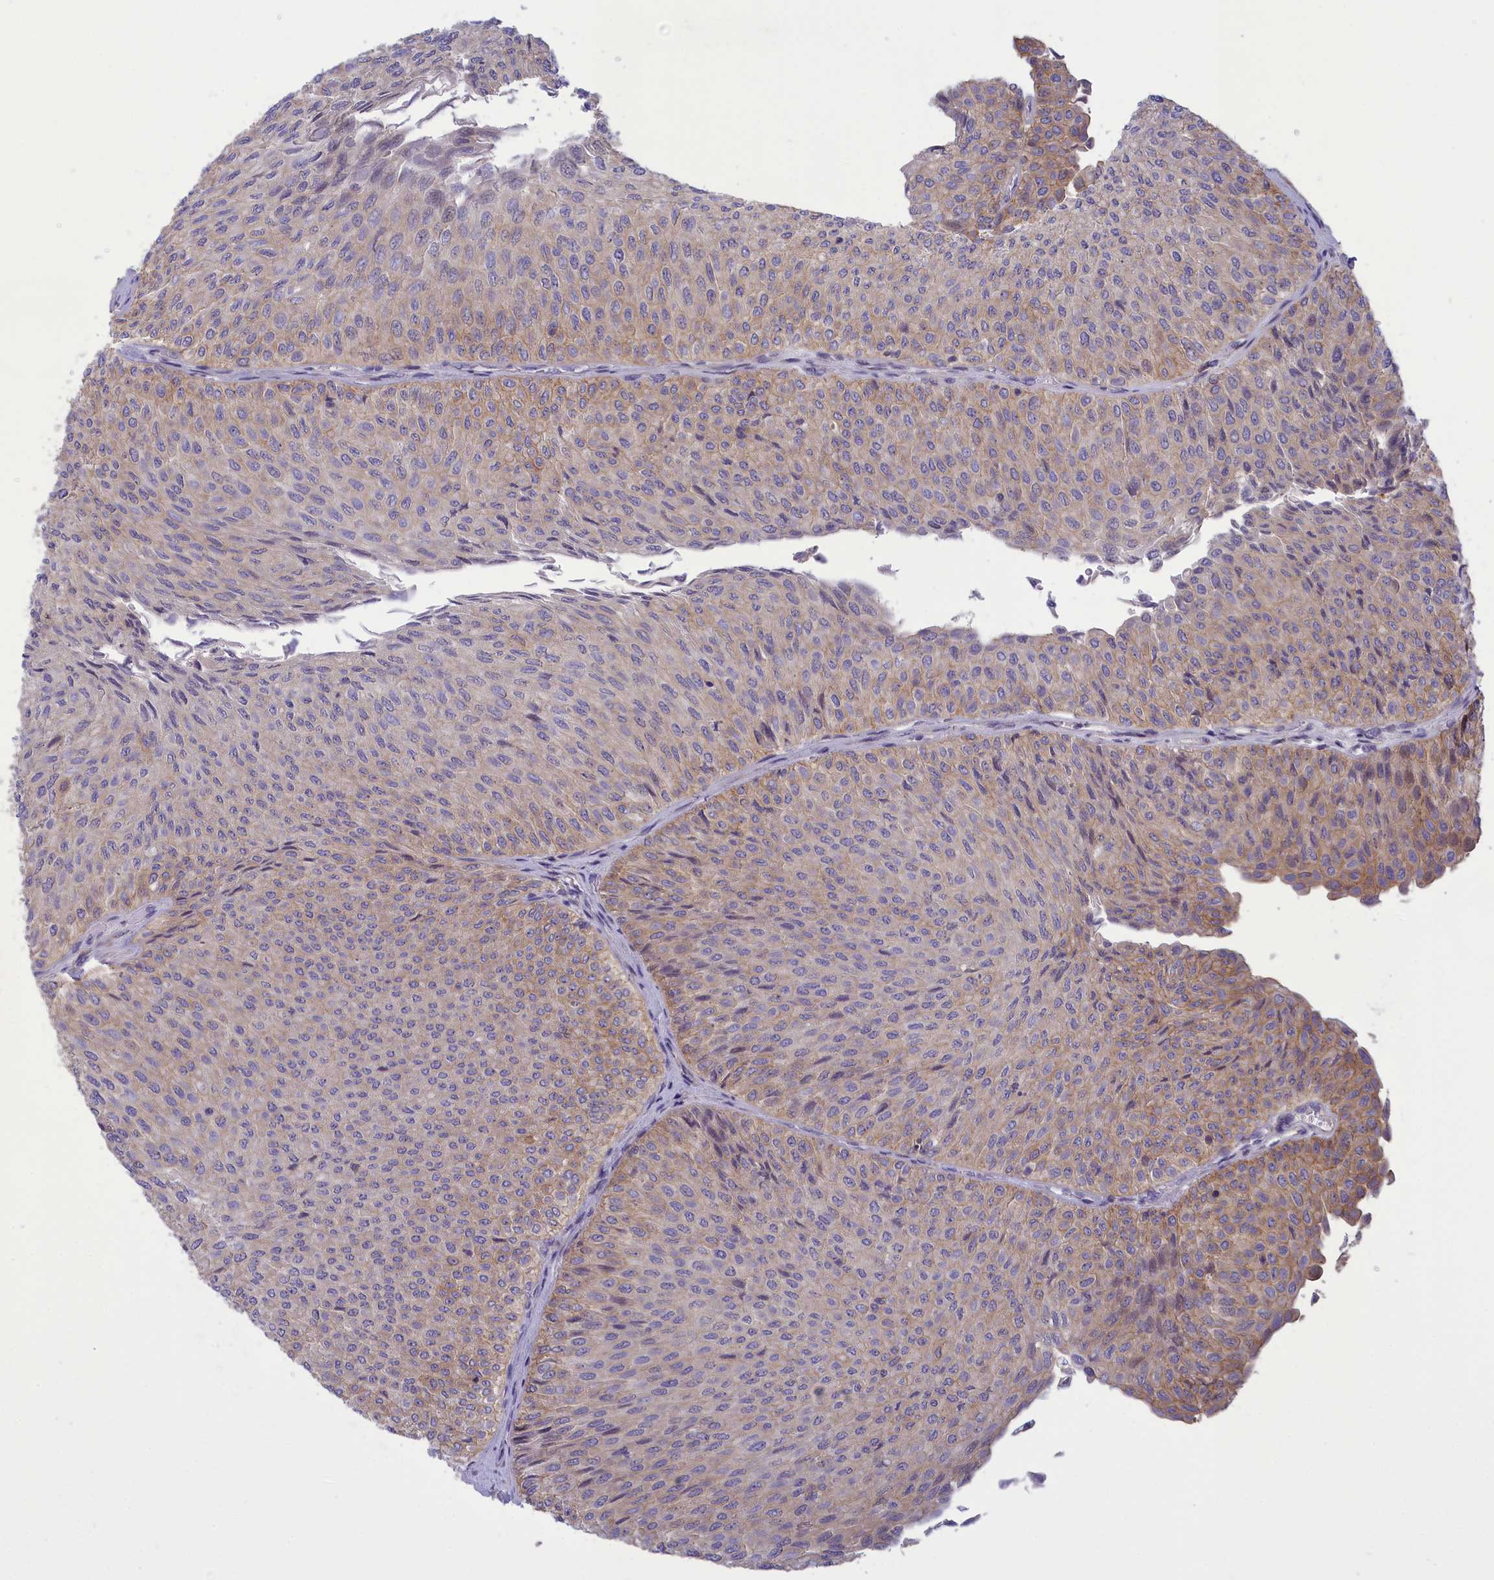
{"staining": {"intensity": "weak", "quantity": "25%-75%", "location": "cytoplasmic/membranous"}, "tissue": "urothelial cancer", "cell_type": "Tumor cells", "image_type": "cancer", "snomed": [{"axis": "morphology", "description": "Urothelial carcinoma, Low grade"}, {"axis": "topography", "description": "Urinary bladder"}], "caption": "There is low levels of weak cytoplasmic/membranous positivity in tumor cells of urothelial cancer, as demonstrated by immunohistochemical staining (brown color).", "gene": "CORO2A", "patient": {"sex": "male", "age": 78}}